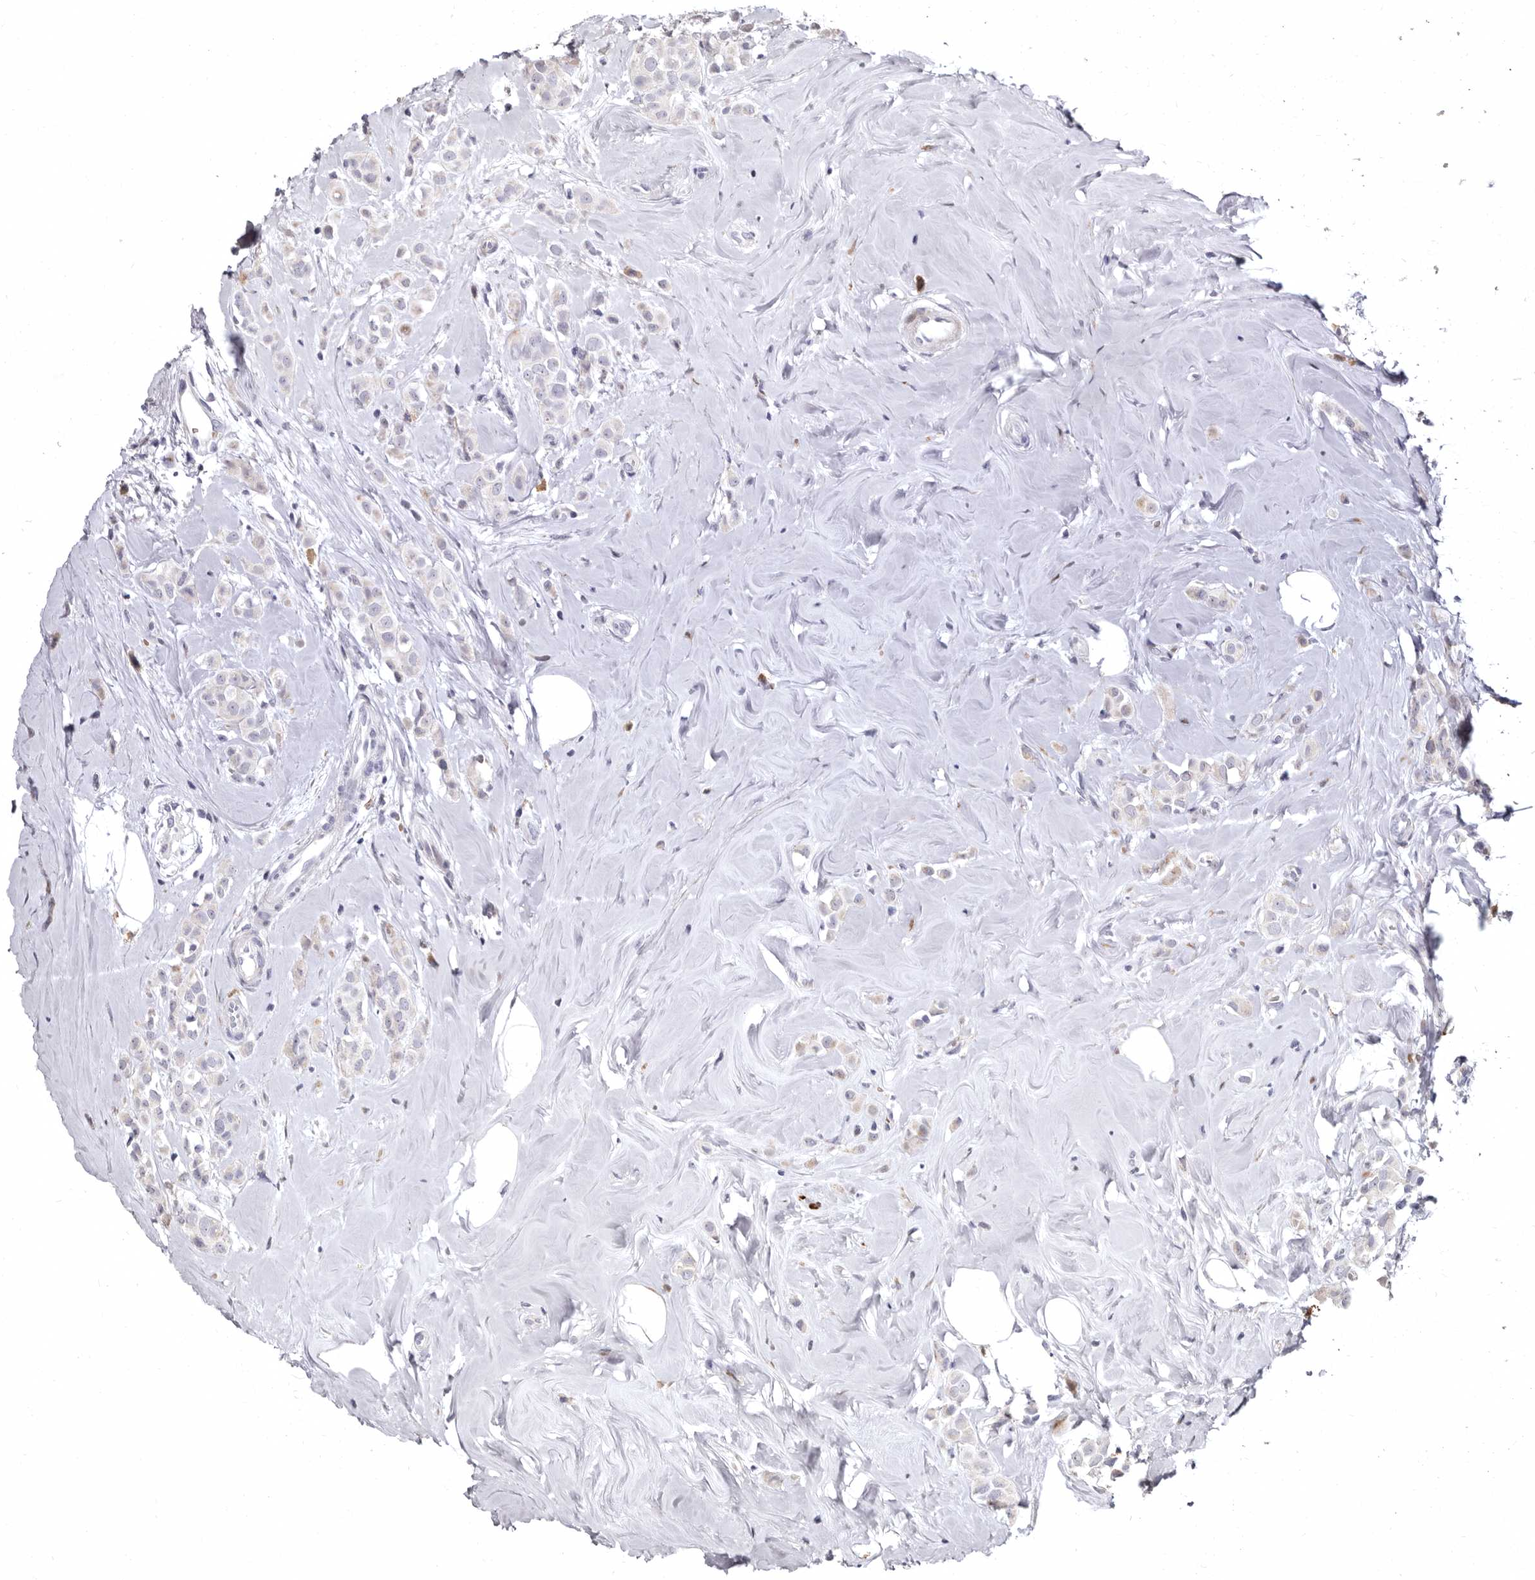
{"staining": {"intensity": "negative", "quantity": "none", "location": "none"}, "tissue": "breast cancer", "cell_type": "Tumor cells", "image_type": "cancer", "snomed": [{"axis": "morphology", "description": "Lobular carcinoma"}, {"axis": "topography", "description": "Breast"}], "caption": "Protein analysis of breast cancer (lobular carcinoma) displays no significant positivity in tumor cells.", "gene": "AIDA", "patient": {"sex": "female", "age": 47}}